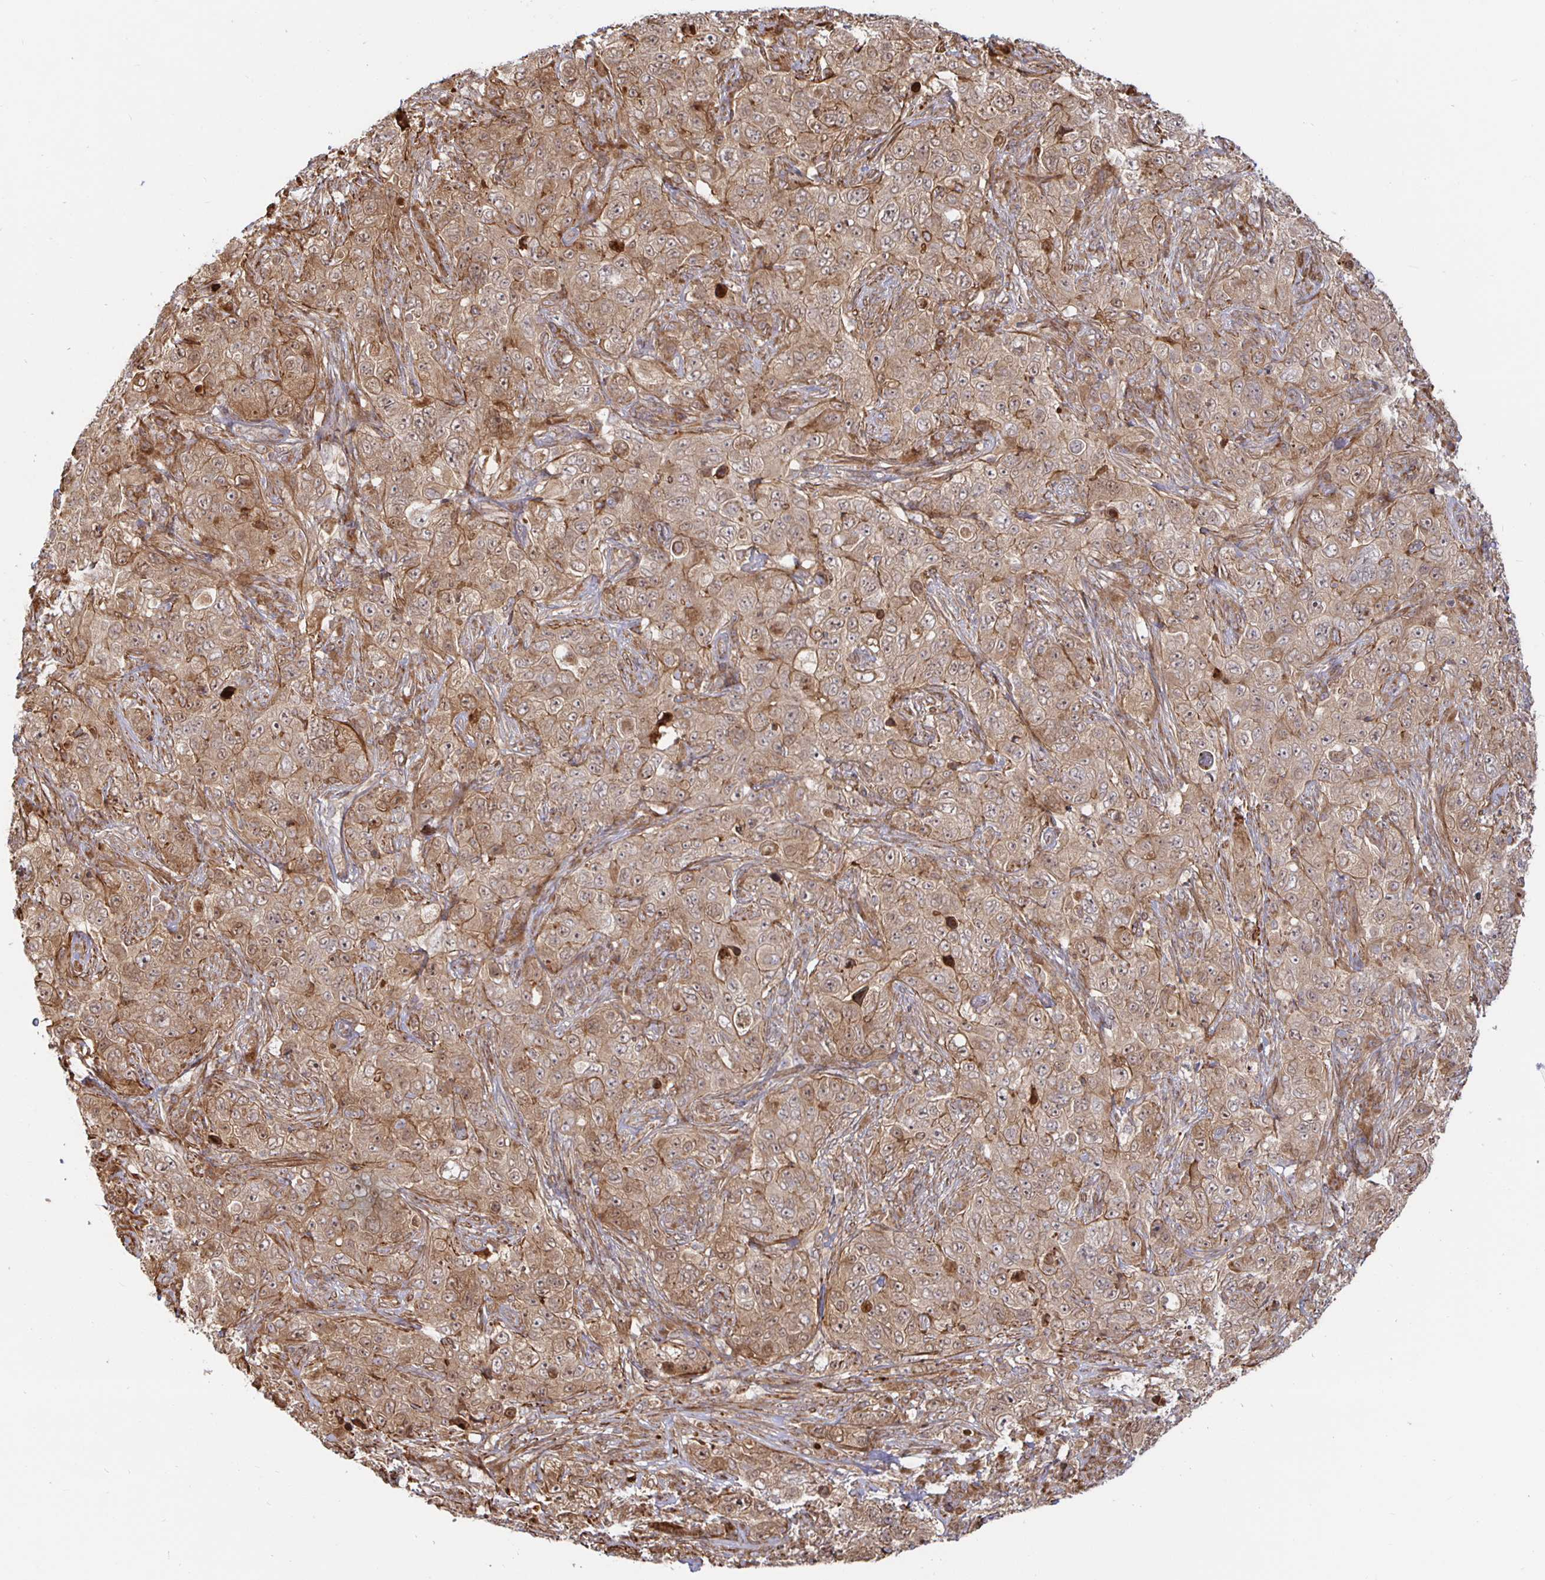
{"staining": {"intensity": "moderate", "quantity": ">75%", "location": "cytoplasmic/membranous,nuclear"}, "tissue": "pancreatic cancer", "cell_type": "Tumor cells", "image_type": "cancer", "snomed": [{"axis": "morphology", "description": "Adenocarcinoma, NOS"}, {"axis": "topography", "description": "Pancreas"}], "caption": "This is a micrograph of immunohistochemistry (IHC) staining of pancreatic cancer (adenocarcinoma), which shows moderate staining in the cytoplasmic/membranous and nuclear of tumor cells.", "gene": "STRAP", "patient": {"sex": "male", "age": 68}}